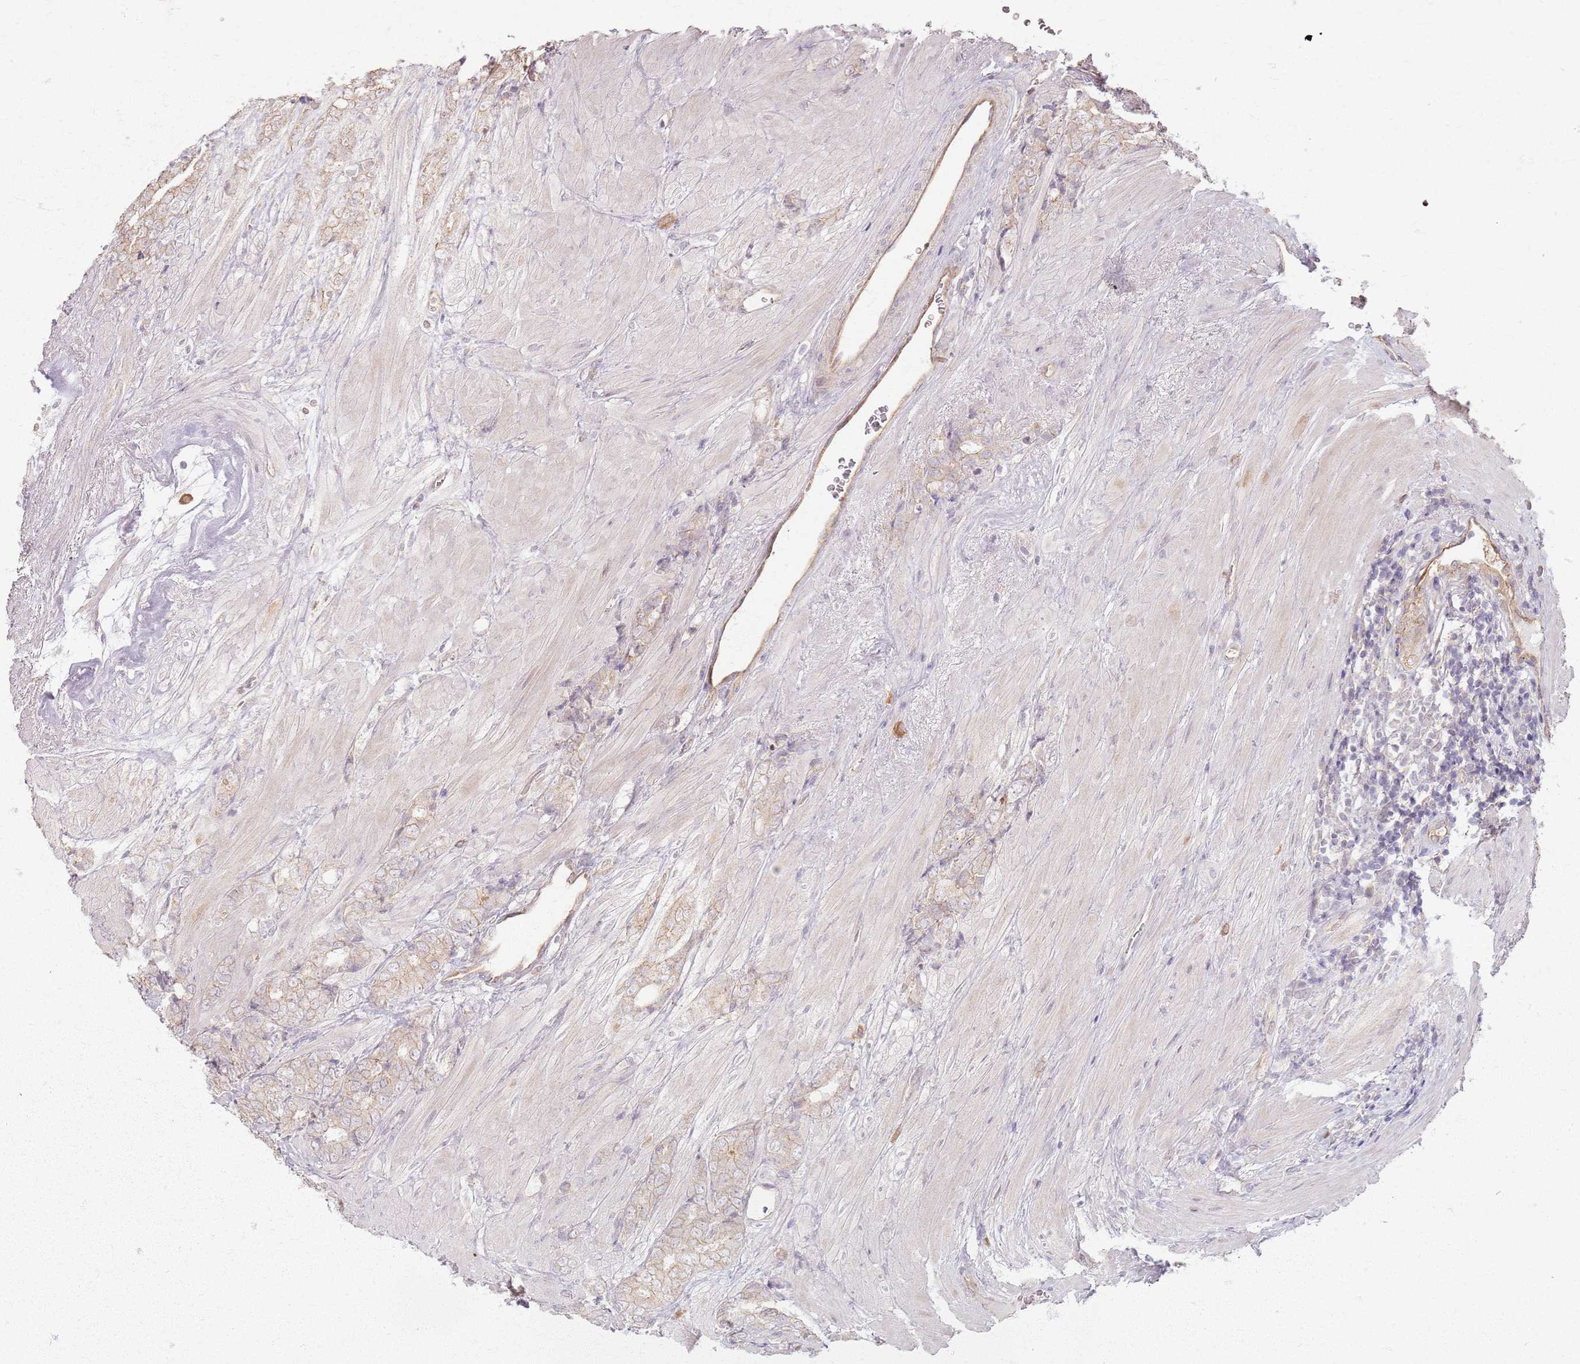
{"staining": {"intensity": "weak", "quantity": "25%-75%", "location": "cytoplasmic/membranous"}, "tissue": "prostate cancer", "cell_type": "Tumor cells", "image_type": "cancer", "snomed": [{"axis": "morphology", "description": "Adenocarcinoma, High grade"}, {"axis": "topography", "description": "Prostate"}], "caption": "About 25%-75% of tumor cells in high-grade adenocarcinoma (prostate) display weak cytoplasmic/membranous protein expression as visualized by brown immunohistochemical staining.", "gene": "KCNA5", "patient": {"sex": "male", "age": 62}}